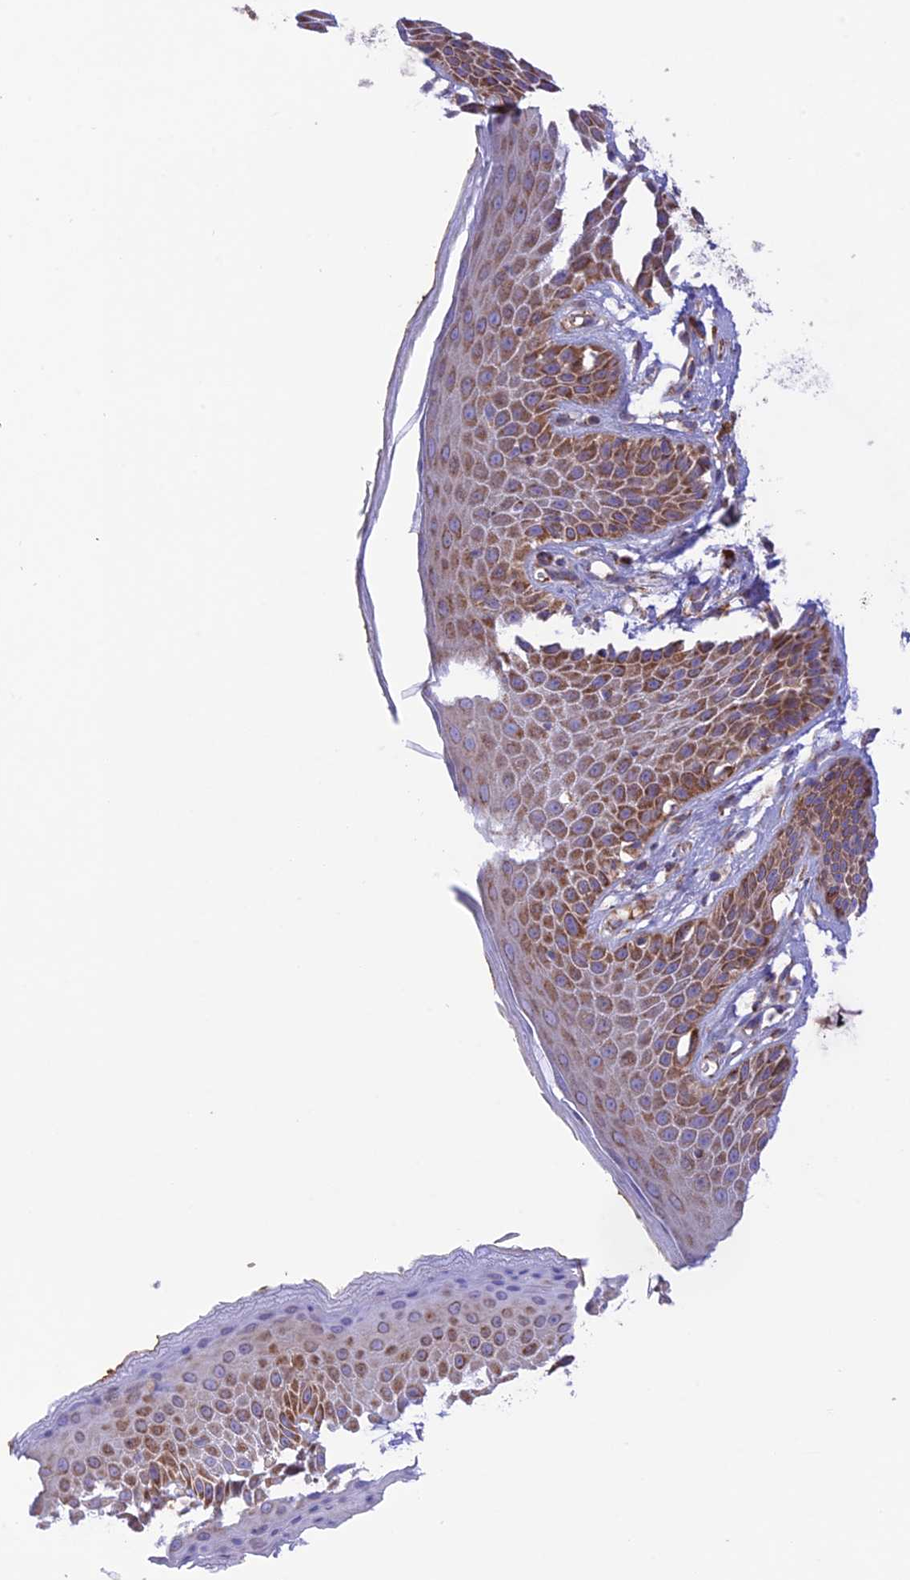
{"staining": {"intensity": "moderate", "quantity": ">75%", "location": "cytoplasmic/membranous"}, "tissue": "skin", "cell_type": "Epidermal cells", "image_type": "normal", "snomed": [{"axis": "morphology", "description": "Normal tissue, NOS"}, {"axis": "topography", "description": "Anal"}], "caption": "Immunohistochemical staining of benign human skin shows >75% levels of moderate cytoplasmic/membranous protein expression in about >75% of epidermal cells. (Brightfield microscopy of DAB IHC at high magnification).", "gene": "UAP1L1", "patient": {"sex": "male", "age": 74}}